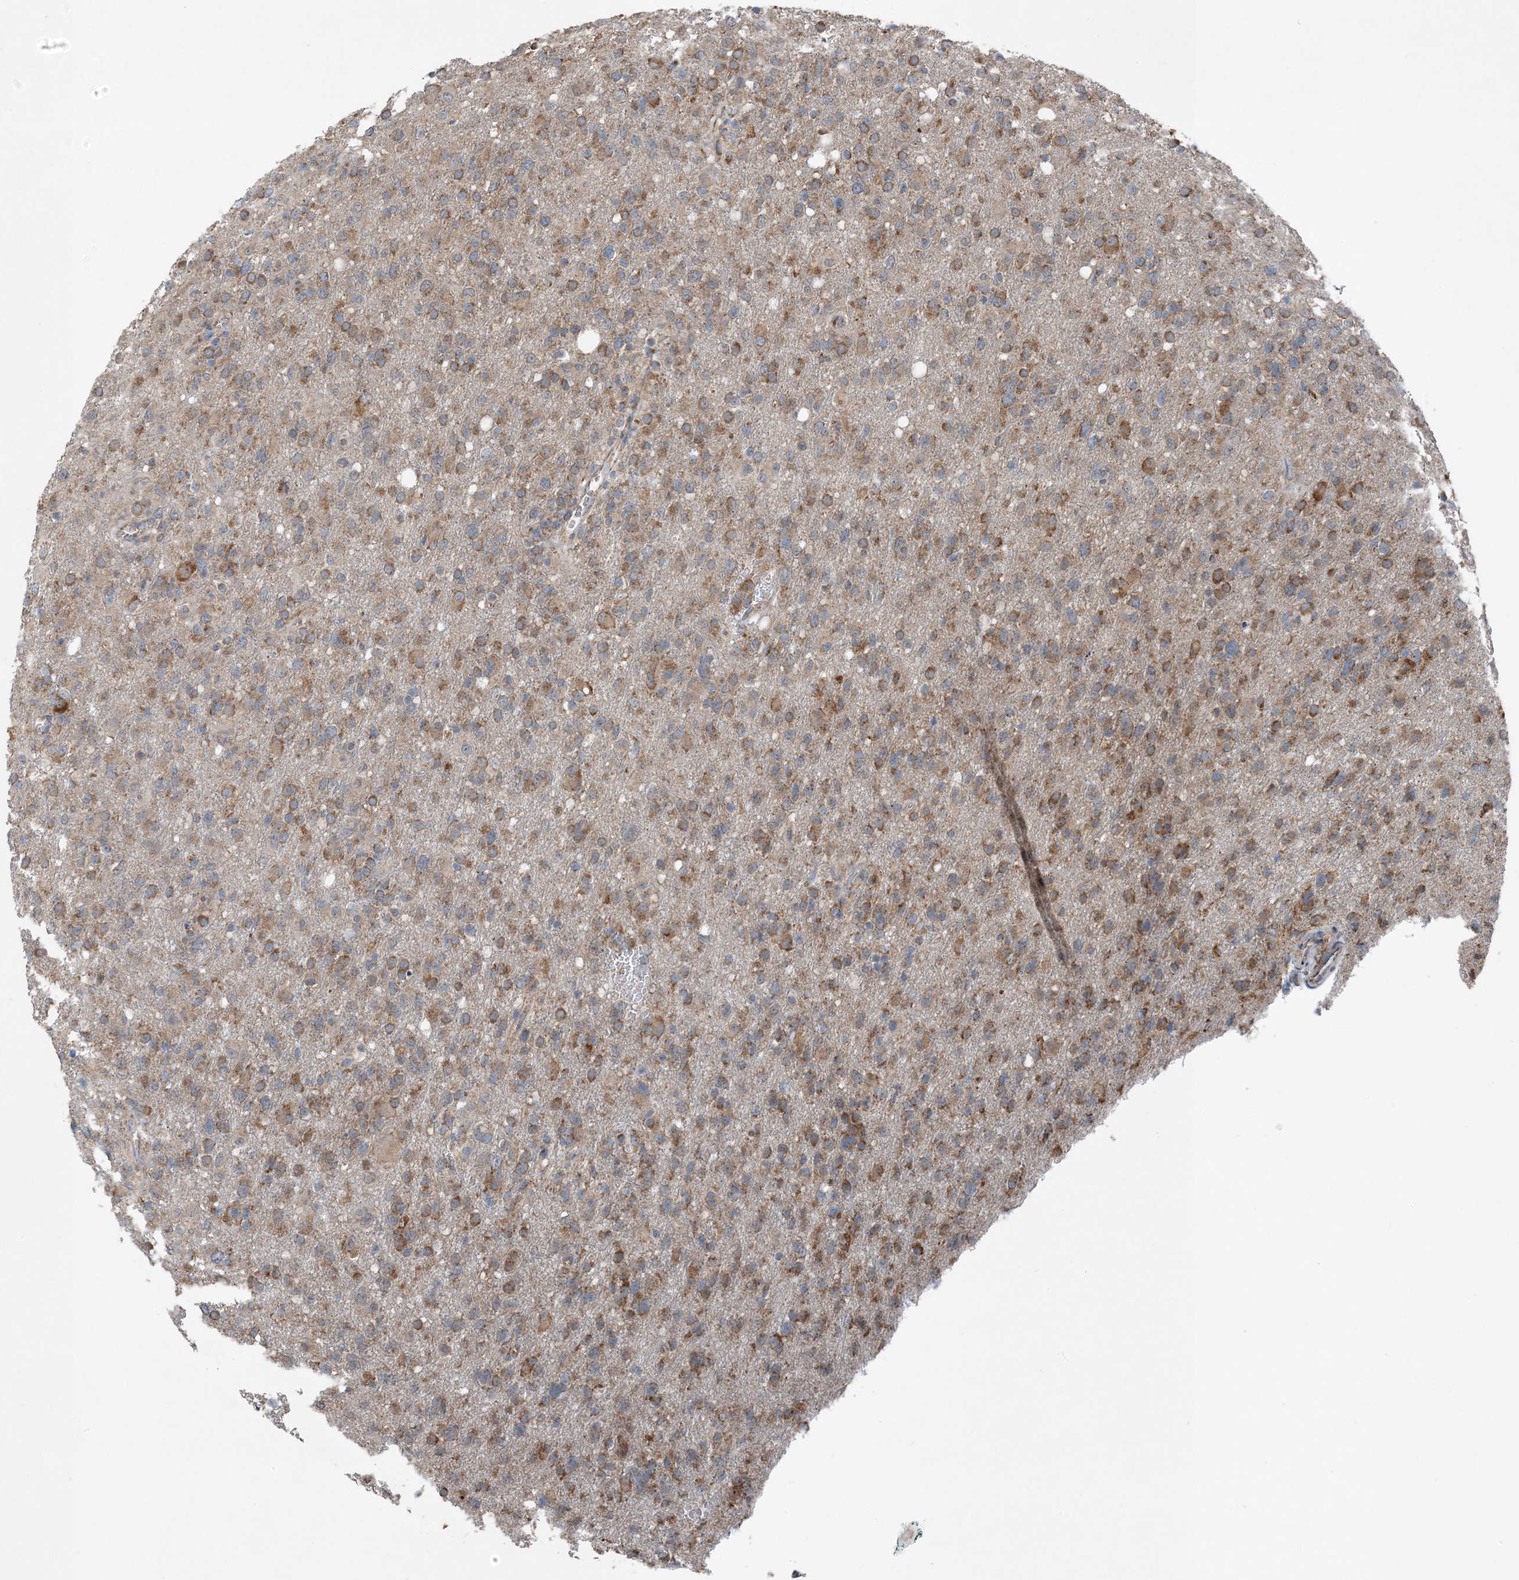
{"staining": {"intensity": "moderate", "quantity": ">75%", "location": "cytoplasmic/membranous"}, "tissue": "glioma", "cell_type": "Tumor cells", "image_type": "cancer", "snomed": [{"axis": "morphology", "description": "Glioma, malignant, High grade"}, {"axis": "topography", "description": "Brain"}], "caption": "The immunohistochemical stain highlights moderate cytoplasmic/membranous positivity in tumor cells of glioma tissue.", "gene": "DHX30", "patient": {"sex": "female", "age": 57}}